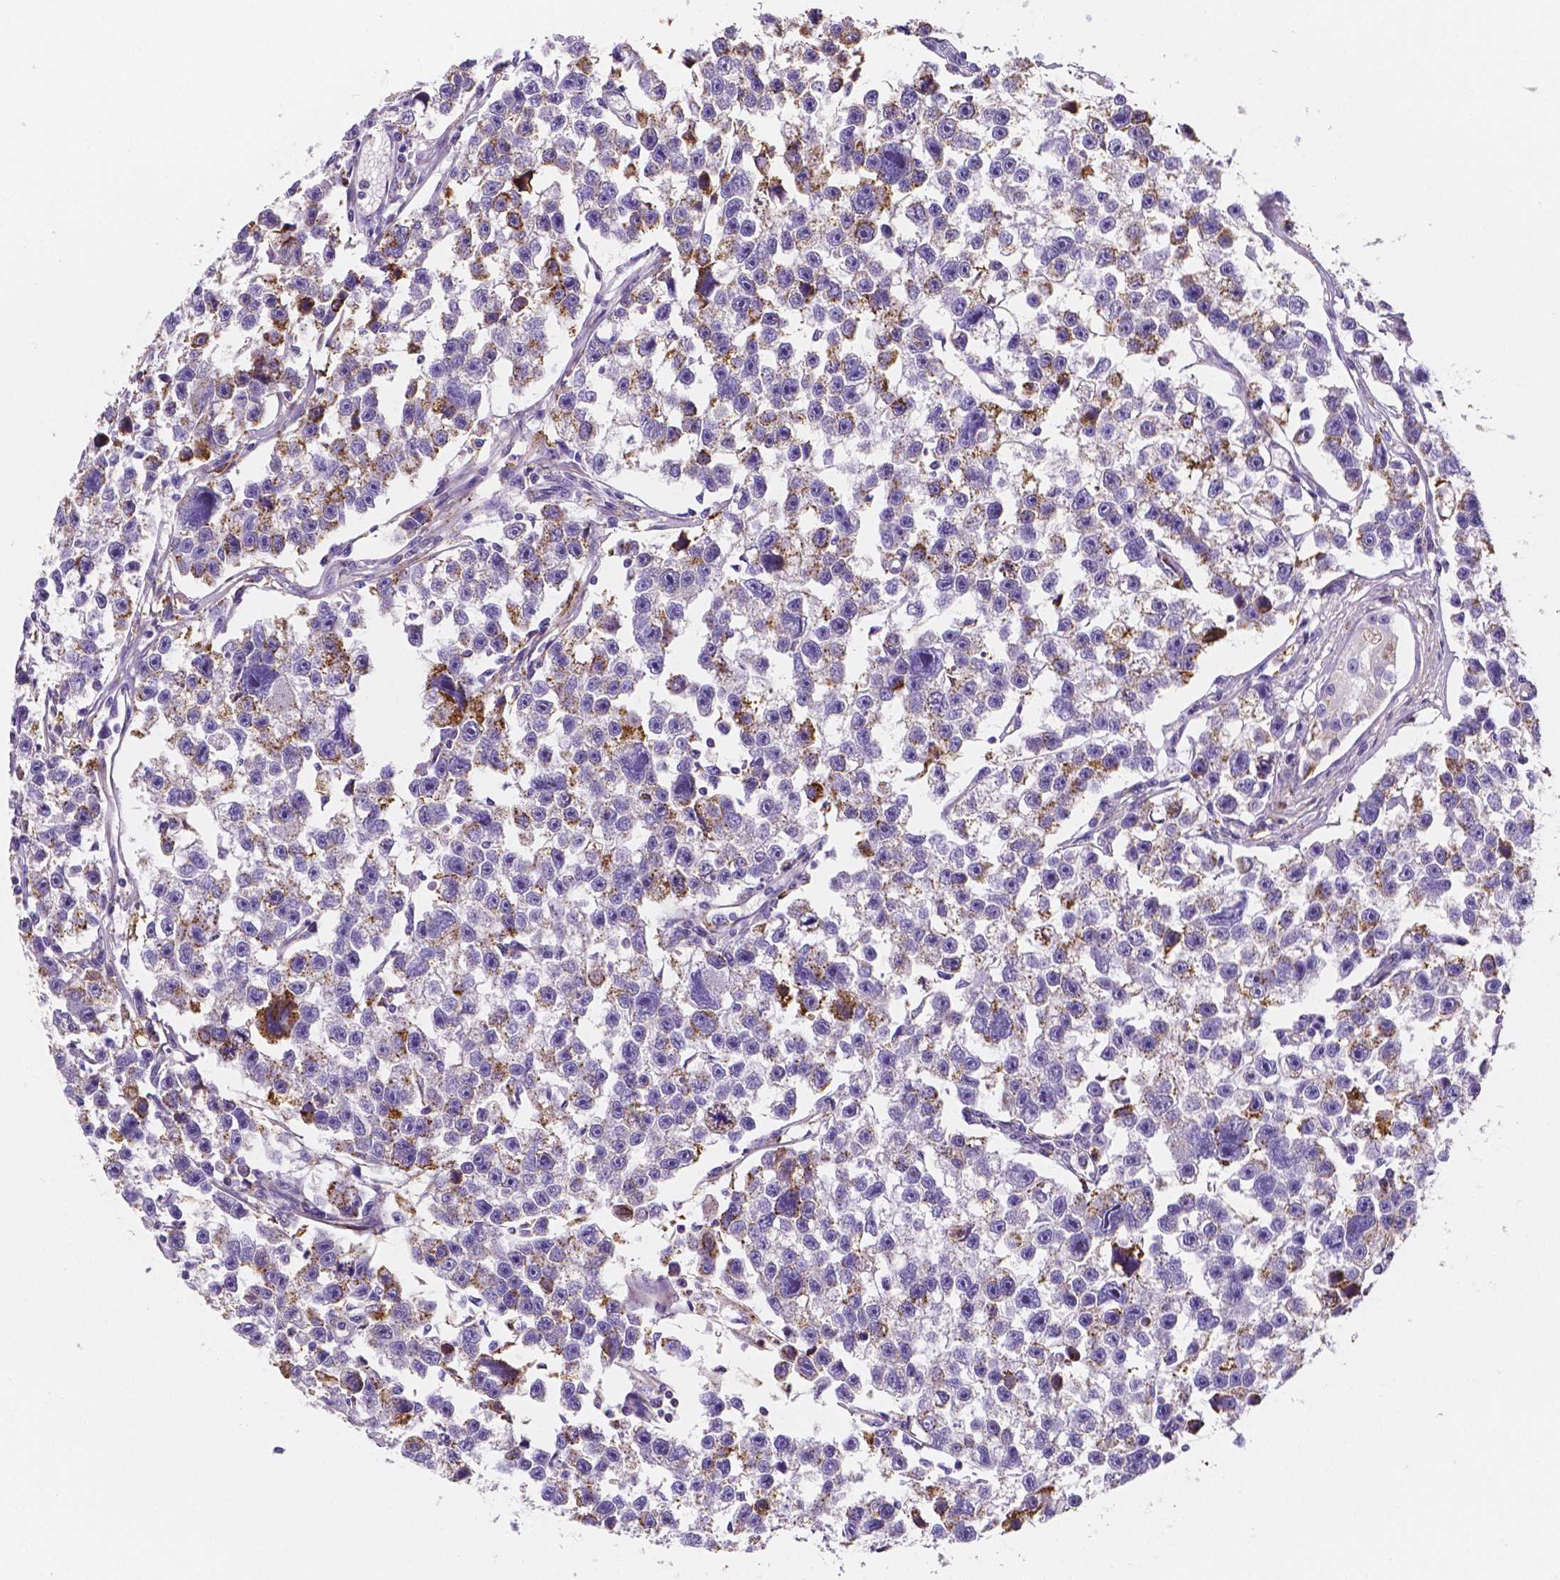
{"staining": {"intensity": "negative", "quantity": "none", "location": "none"}, "tissue": "testis cancer", "cell_type": "Tumor cells", "image_type": "cancer", "snomed": [{"axis": "morphology", "description": "Seminoma, NOS"}, {"axis": "topography", "description": "Testis"}], "caption": "Immunohistochemistry of testis seminoma shows no expression in tumor cells.", "gene": "GABRD", "patient": {"sex": "male", "age": 26}}